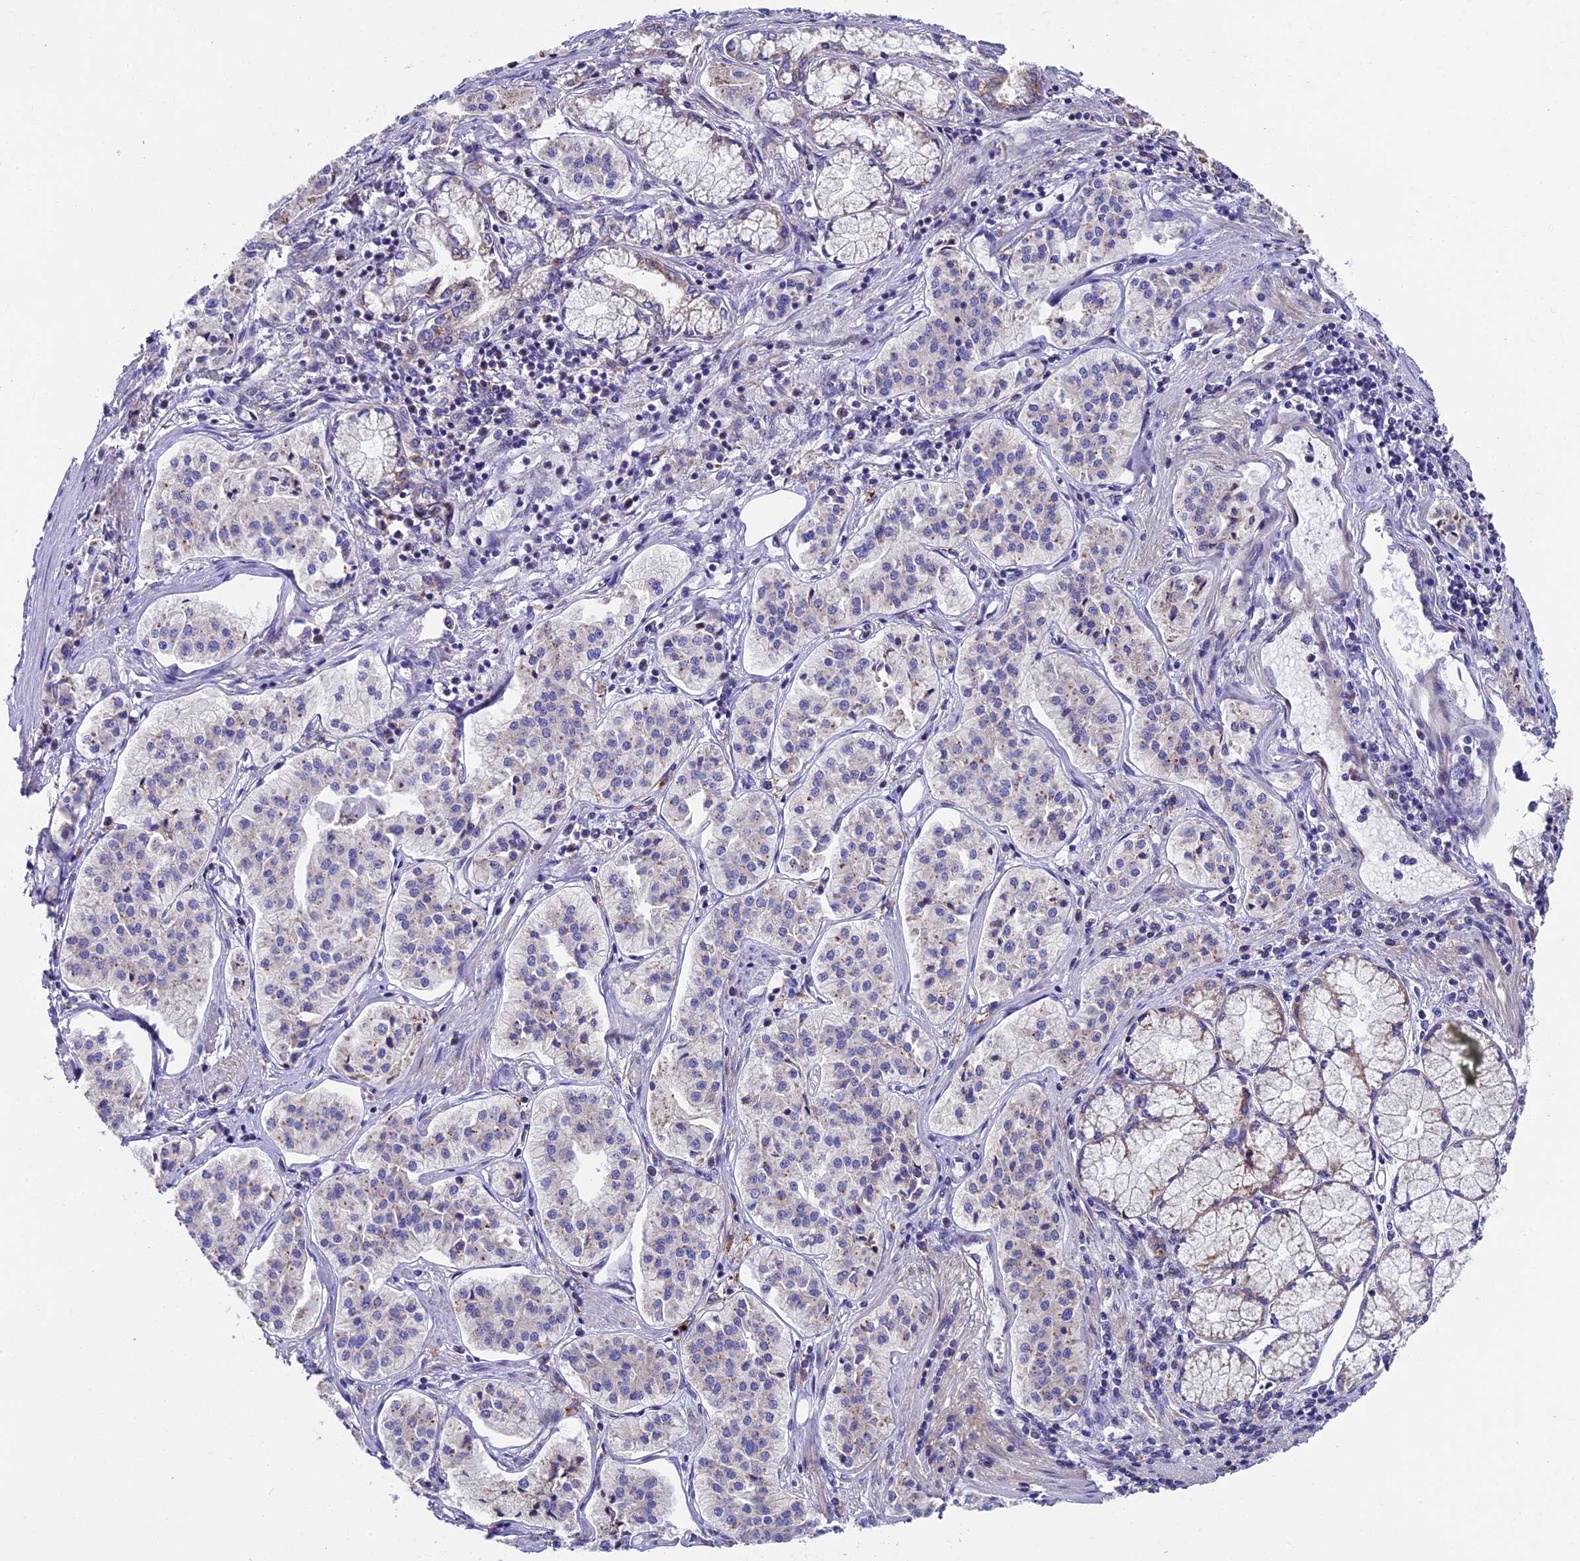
{"staining": {"intensity": "weak", "quantity": "<25%", "location": "cytoplasmic/membranous"}, "tissue": "pancreatic cancer", "cell_type": "Tumor cells", "image_type": "cancer", "snomed": [{"axis": "morphology", "description": "Adenocarcinoma, NOS"}, {"axis": "topography", "description": "Pancreas"}], "caption": "The image displays no staining of tumor cells in adenocarcinoma (pancreatic).", "gene": "PIGU", "patient": {"sex": "female", "age": 50}}